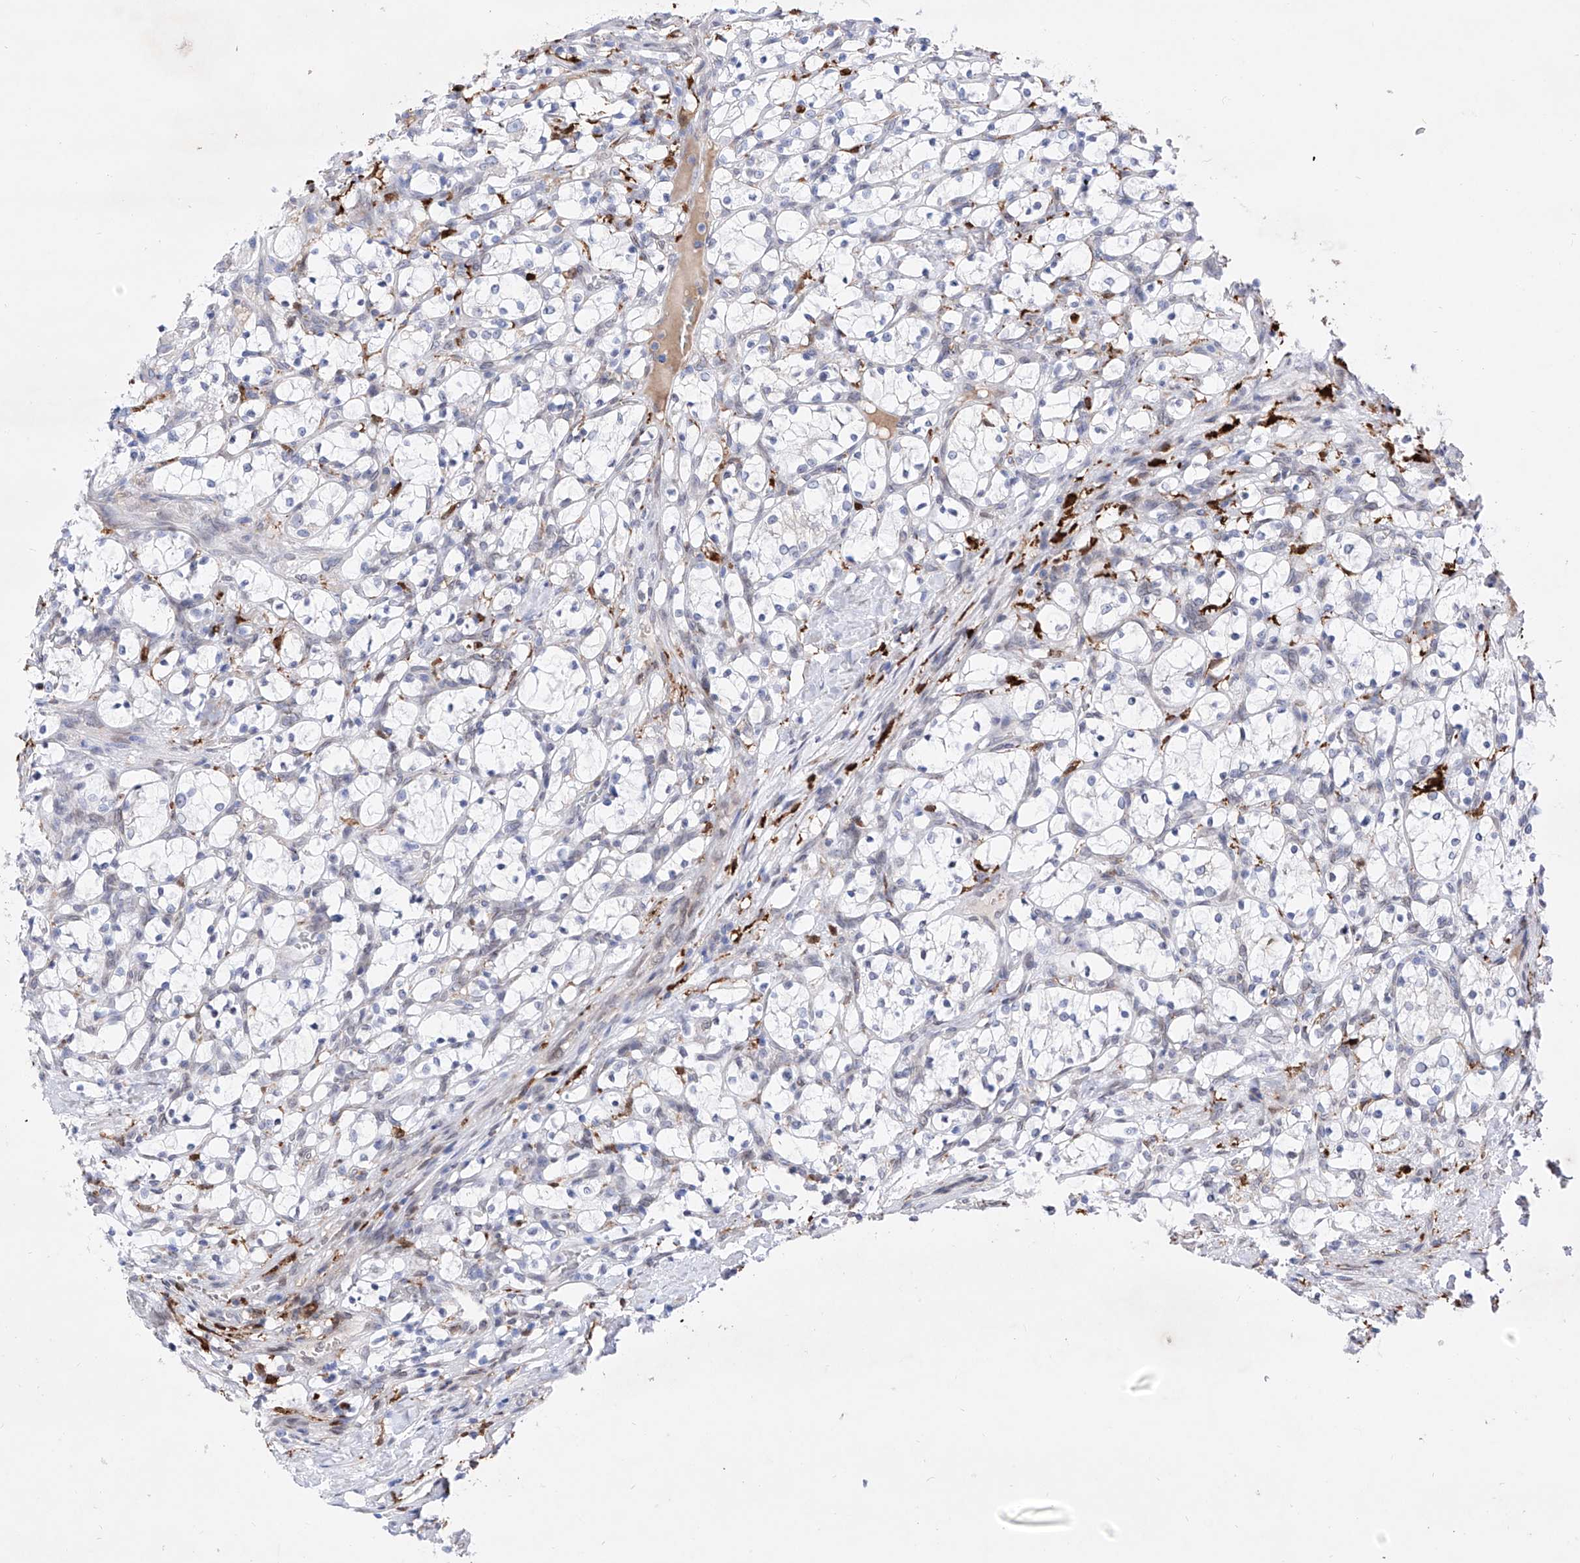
{"staining": {"intensity": "negative", "quantity": "none", "location": "none"}, "tissue": "renal cancer", "cell_type": "Tumor cells", "image_type": "cancer", "snomed": [{"axis": "morphology", "description": "Adenocarcinoma, NOS"}, {"axis": "topography", "description": "Kidney"}], "caption": "This is a micrograph of immunohistochemistry staining of renal adenocarcinoma, which shows no staining in tumor cells. (Immunohistochemistry (ihc), brightfield microscopy, high magnification).", "gene": "LCLAT1", "patient": {"sex": "female", "age": 69}}